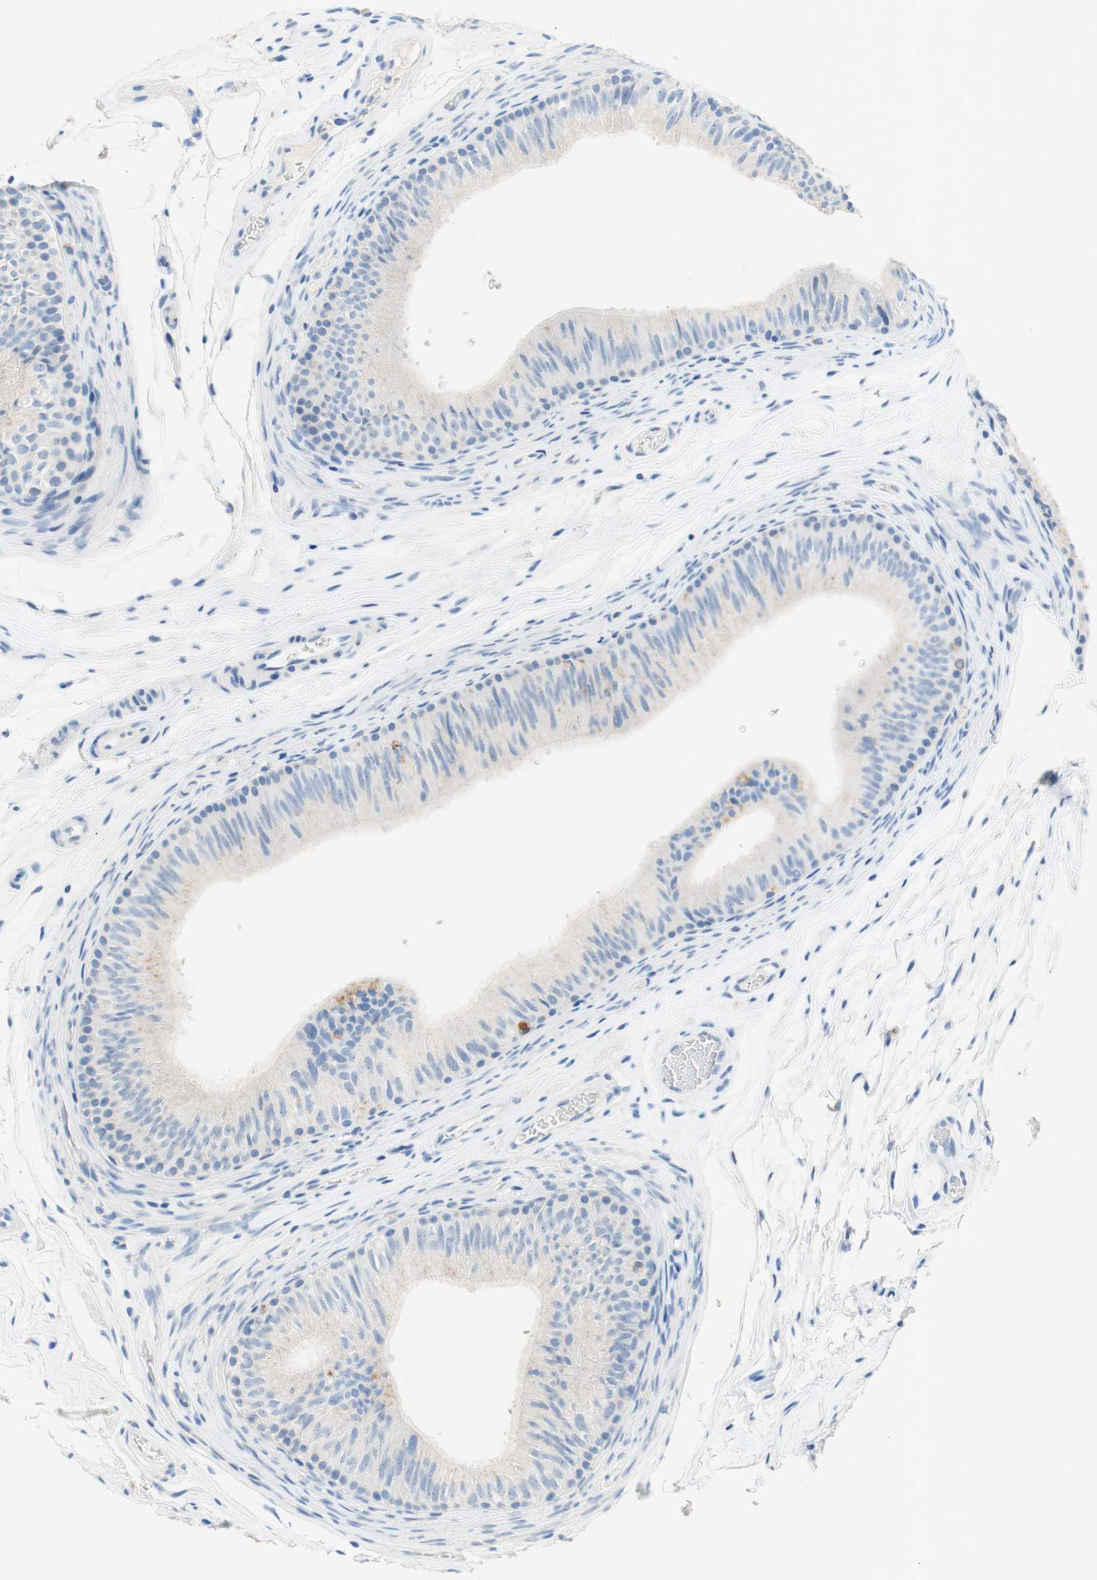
{"staining": {"intensity": "weak", "quantity": "<25%", "location": "cytoplasmic/membranous"}, "tissue": "epididymis", "cell_type": "Glandular cells", "image_type": "normal", "snomed": [{"axis": "morphology", "description": "Normal tissue, NOS"}, {"axis": "topography", "description": "Epididymis"}], "caption": "This is a image of immunohistochemistry staining of benign epididymis, which shows no positivity in glandular cells. (Immunohistochemistry (ihc), brightfield microscopy, high magnification).", "gene": "POLR2J3", "patient": {"sex": "male", "age": 36}}